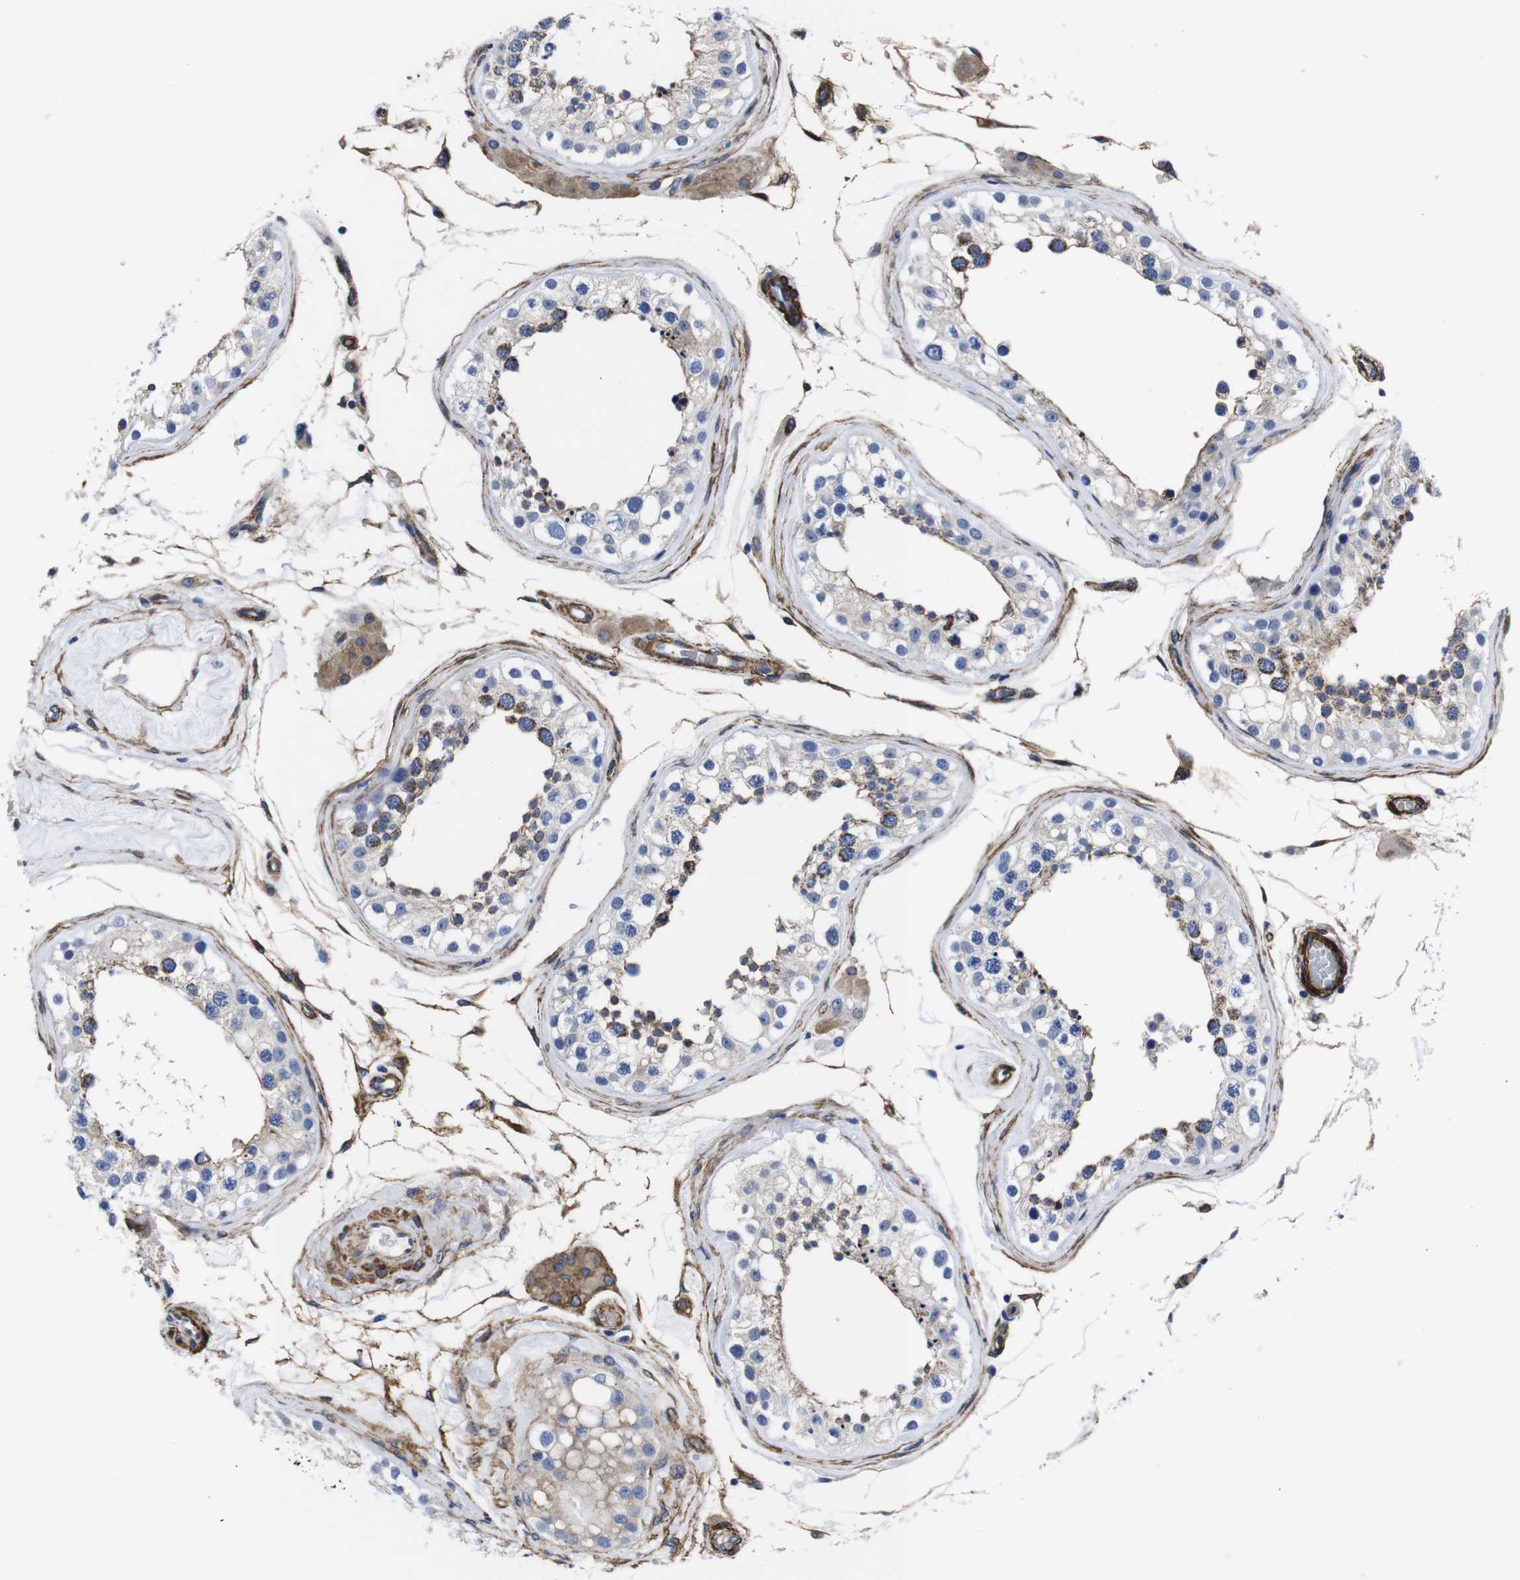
{"staining": {"intensity": "moderate", "quantity": "<25%", "location": "cytoplasmic/membranous"}, "tissue": "testis", "cell_type": "Cells in seminiferous ducts", "image_type": "normal", "snomed": [{"axis": "morphology", "description": "Normal tissue, NOS"}, {"axis": "topography", "description": "Testis"}], "caption": "A brown stain highlights moderate cytoplasmic/membranous expression of a protein in cells in seminiferous ducts of benign testis. (DAB = brown stain, brightfield microscopy at high magnification).", "gene": "WNT10A", "patient": {"sex": "male", "age": 68}}